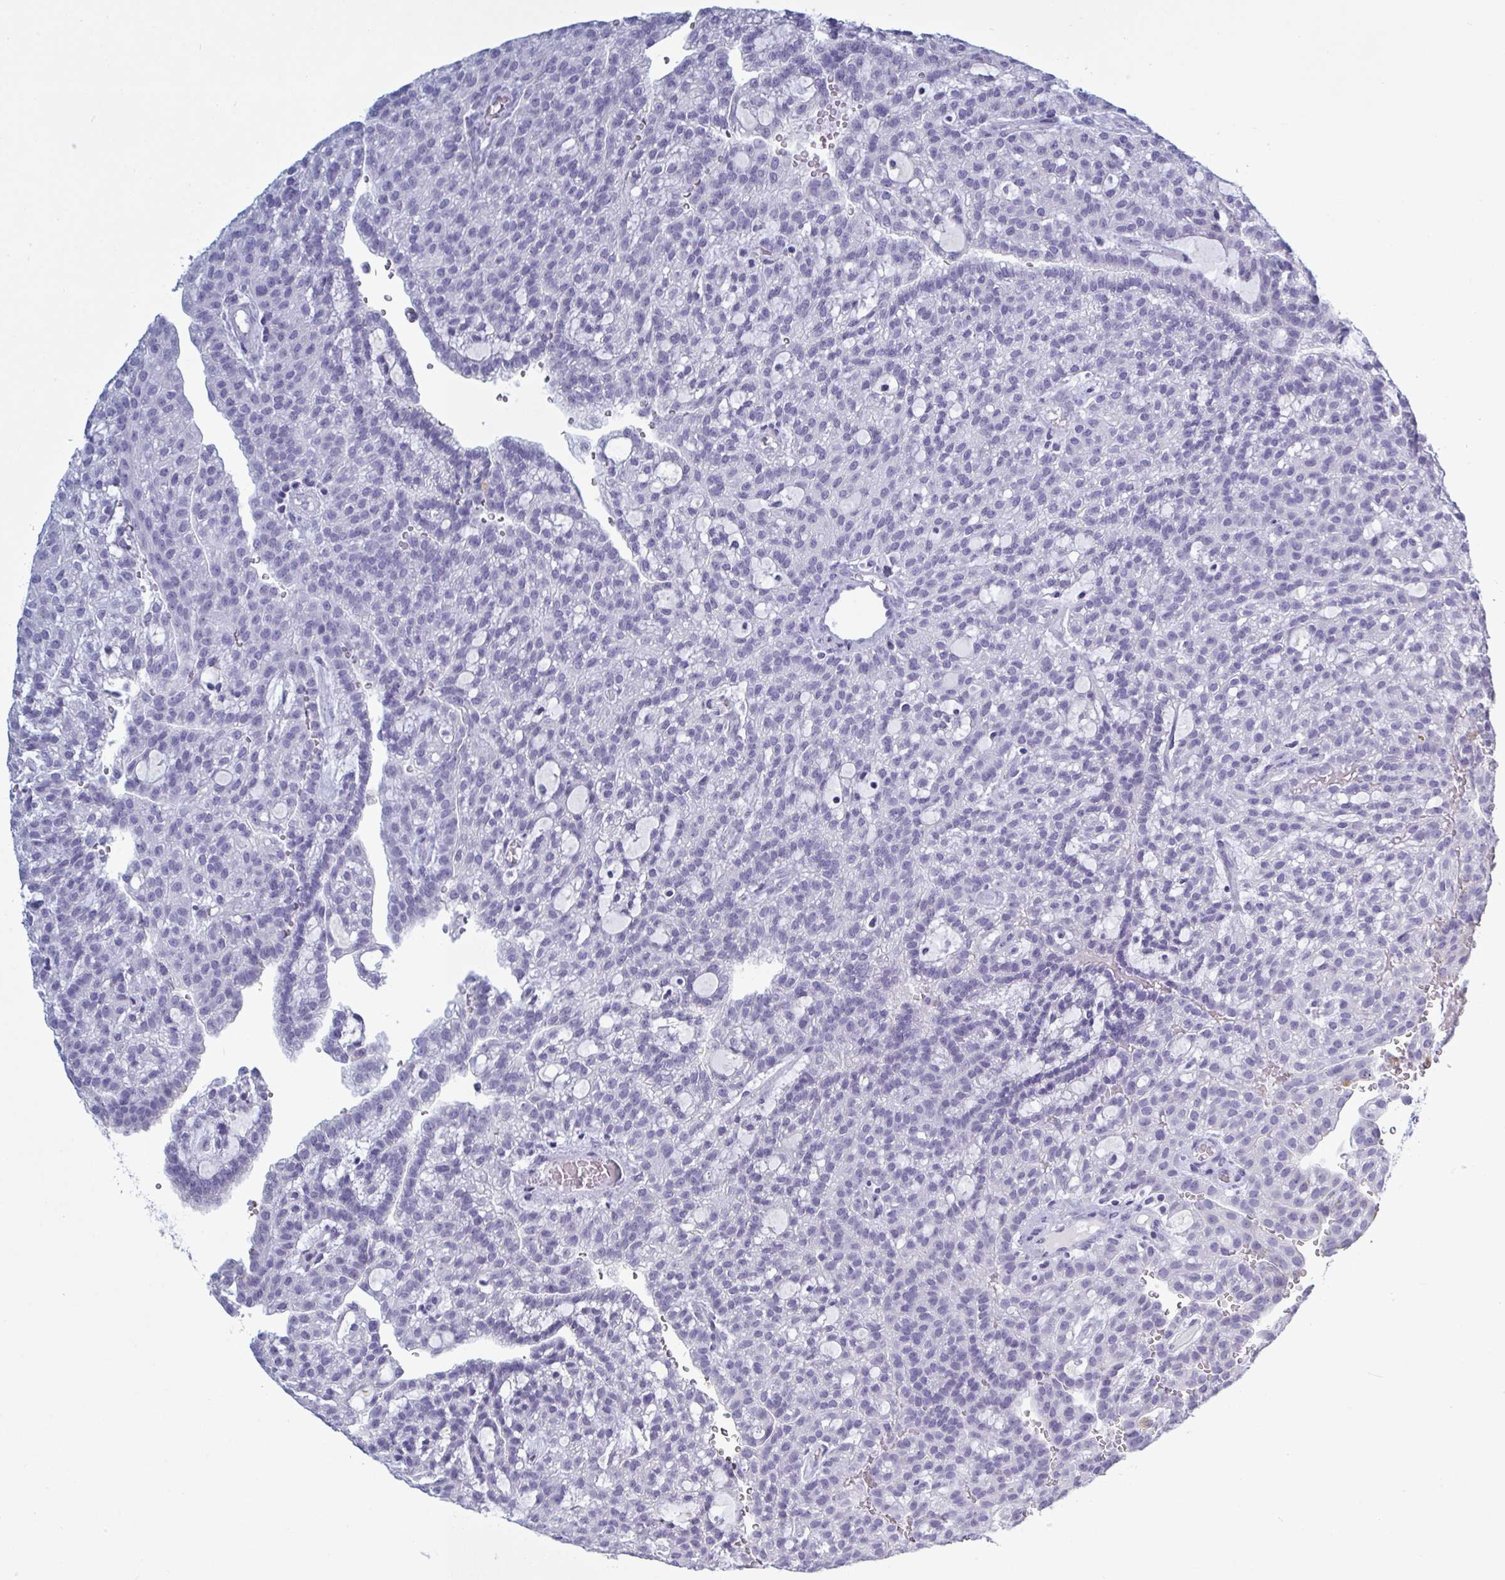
{"staining": {"intensity": "negative", "quantity": "none", "location": "none"}, "tissue": "renal cancer", "cell_type": "Tumor cells", "image_type": "cancer", "snomed": [{"axis": "morphology", "description": "Adenocarcinoma, NOS"}, {"axis": "topography", "description": "Kidney"}], "caption": "The image displays no significant positivity in tumor cells of renal cancer.", "gene": "NDUFC2", "patient": {"sex": "male", "age": 63}}